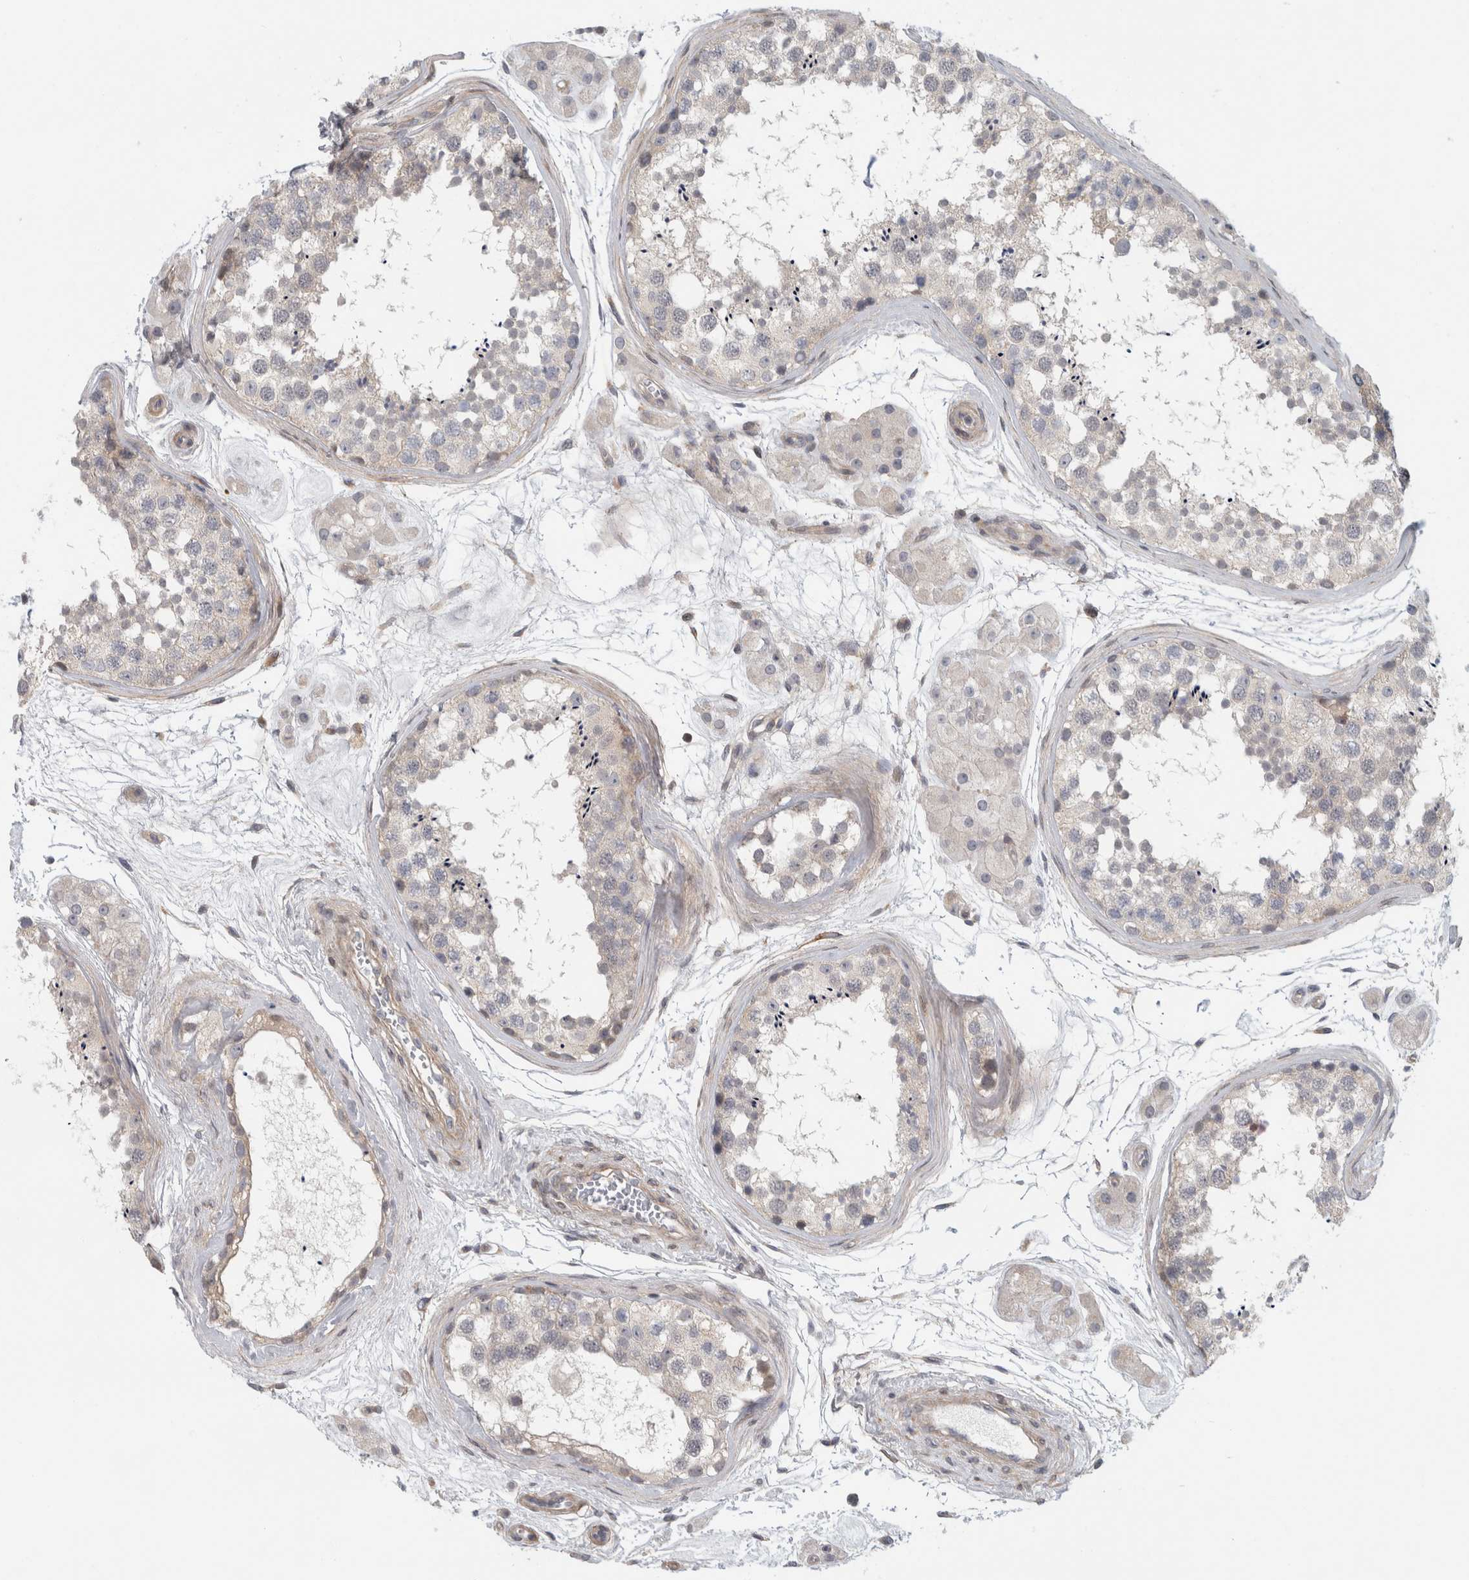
{"staining": {"intensity": "weak", "quantity": "<25%", "location": "cytoplasmic/membranous"}, "tissue": "testis", "cell_type": "Cells in seminiferous ducts", "image_type": "normal", "snomed": [{"axis": "morphology", "description": "Normal tissue, NOS"}, {"axis": "topography", "description": "Testis"}], "caption": "IHC of unremarkable human testis reveals no positivity in cells in seminiferous ducts.", "gene": "ZNF804B", "patient": {"sex": "male", "age": 56}}